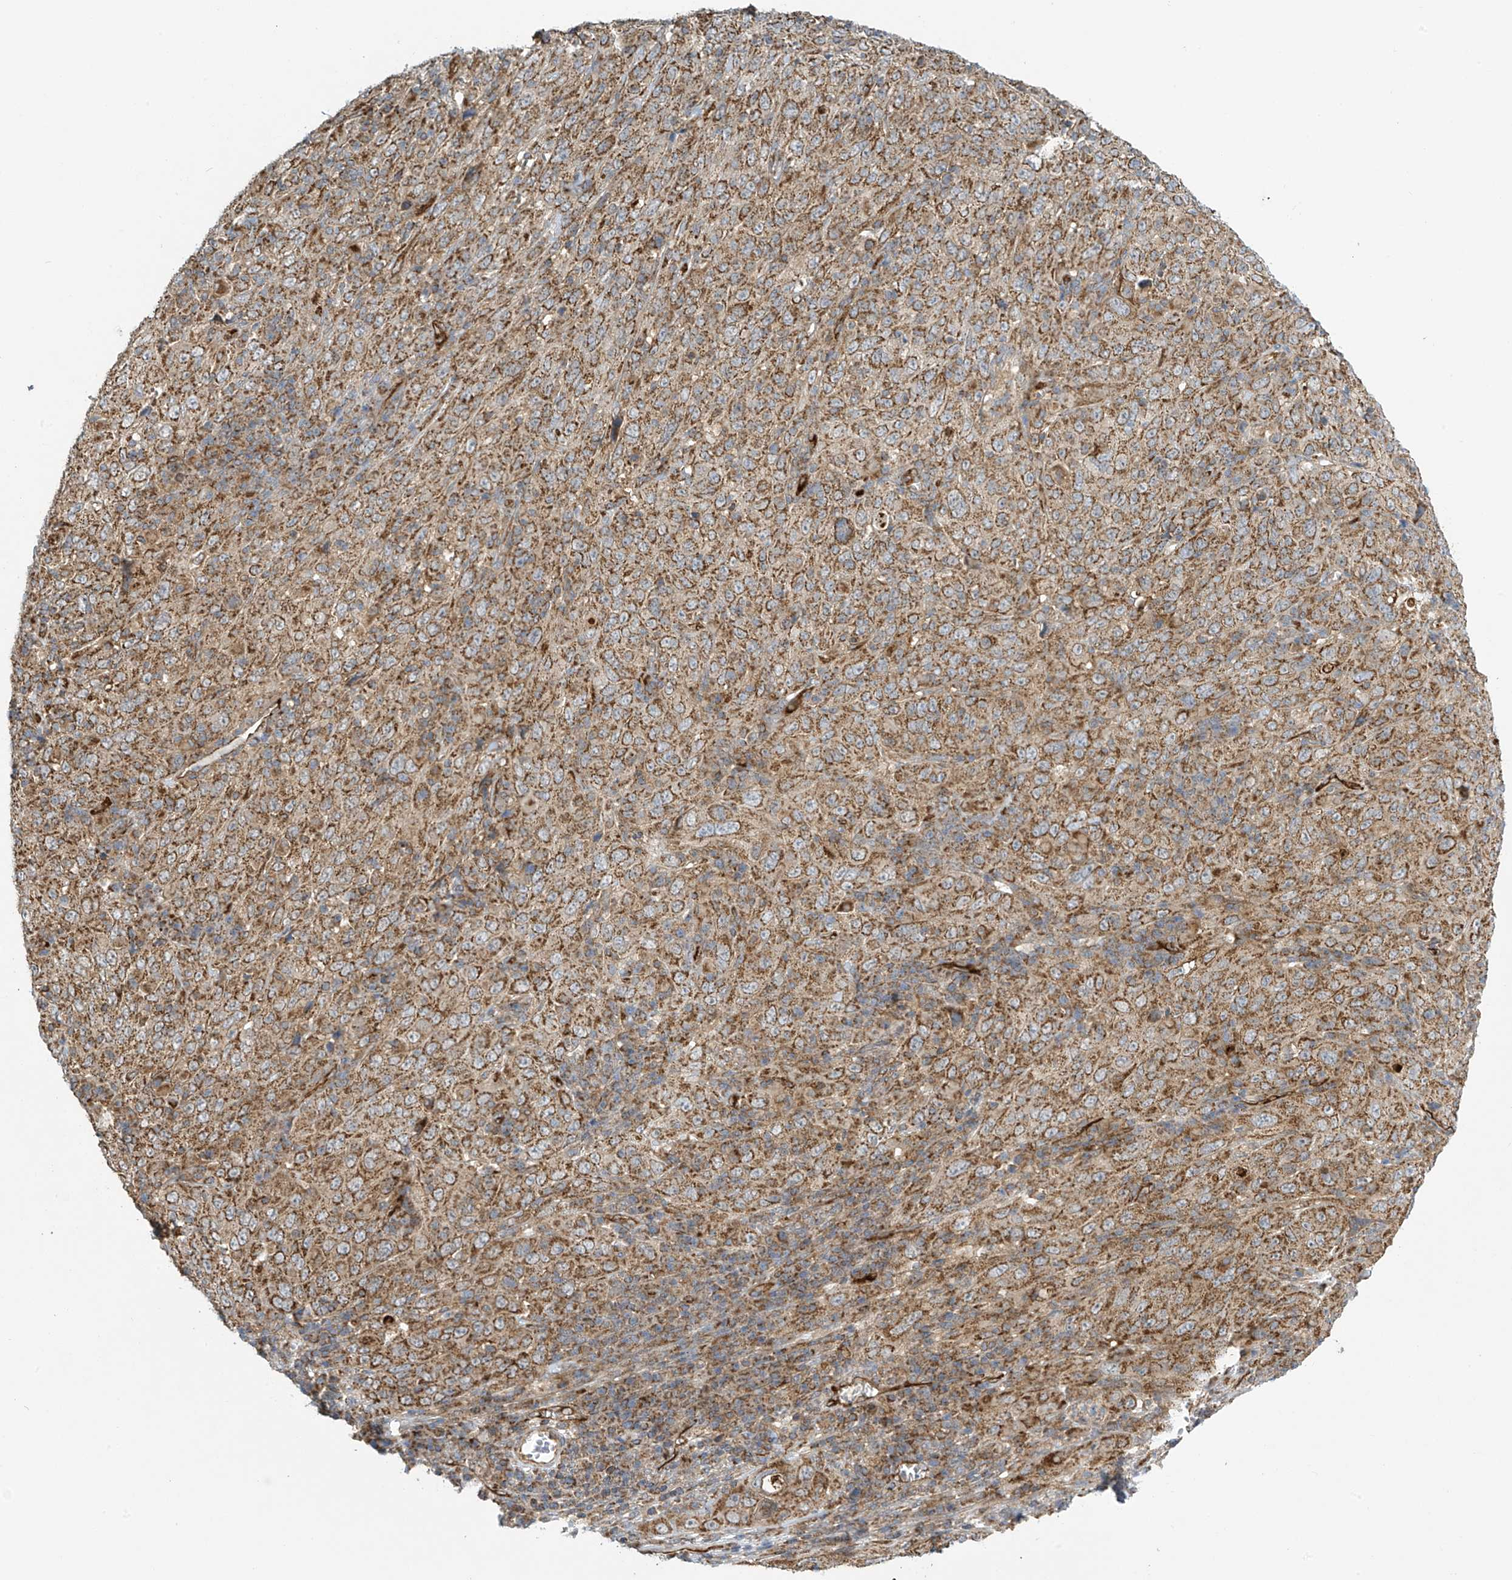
{"staining": {"intensity": "moderate", "quantity": ">75%", "location": "cytoplasmic/membranous"}, "tissue": "cervical cancer", "cell_type": "Tumor cells", "image_type": "cancer", "snomed": [{"axis": "morphology", "description": "Squamous cell carcinoma, NOS"}, {"axis": "topography", "description": "Cervix"}], "caption": "A brown stain shows moderate cytoplasmic/membranous positivity of a protein in human squamous cell carcinoma (cervical) tumor cells. Immunohistochemistry (ihc) stains the protein of interest in brown and the nuclei are stained blue.", "gene": "METTL6", "patient": {"sex": "female", "age": 46}}